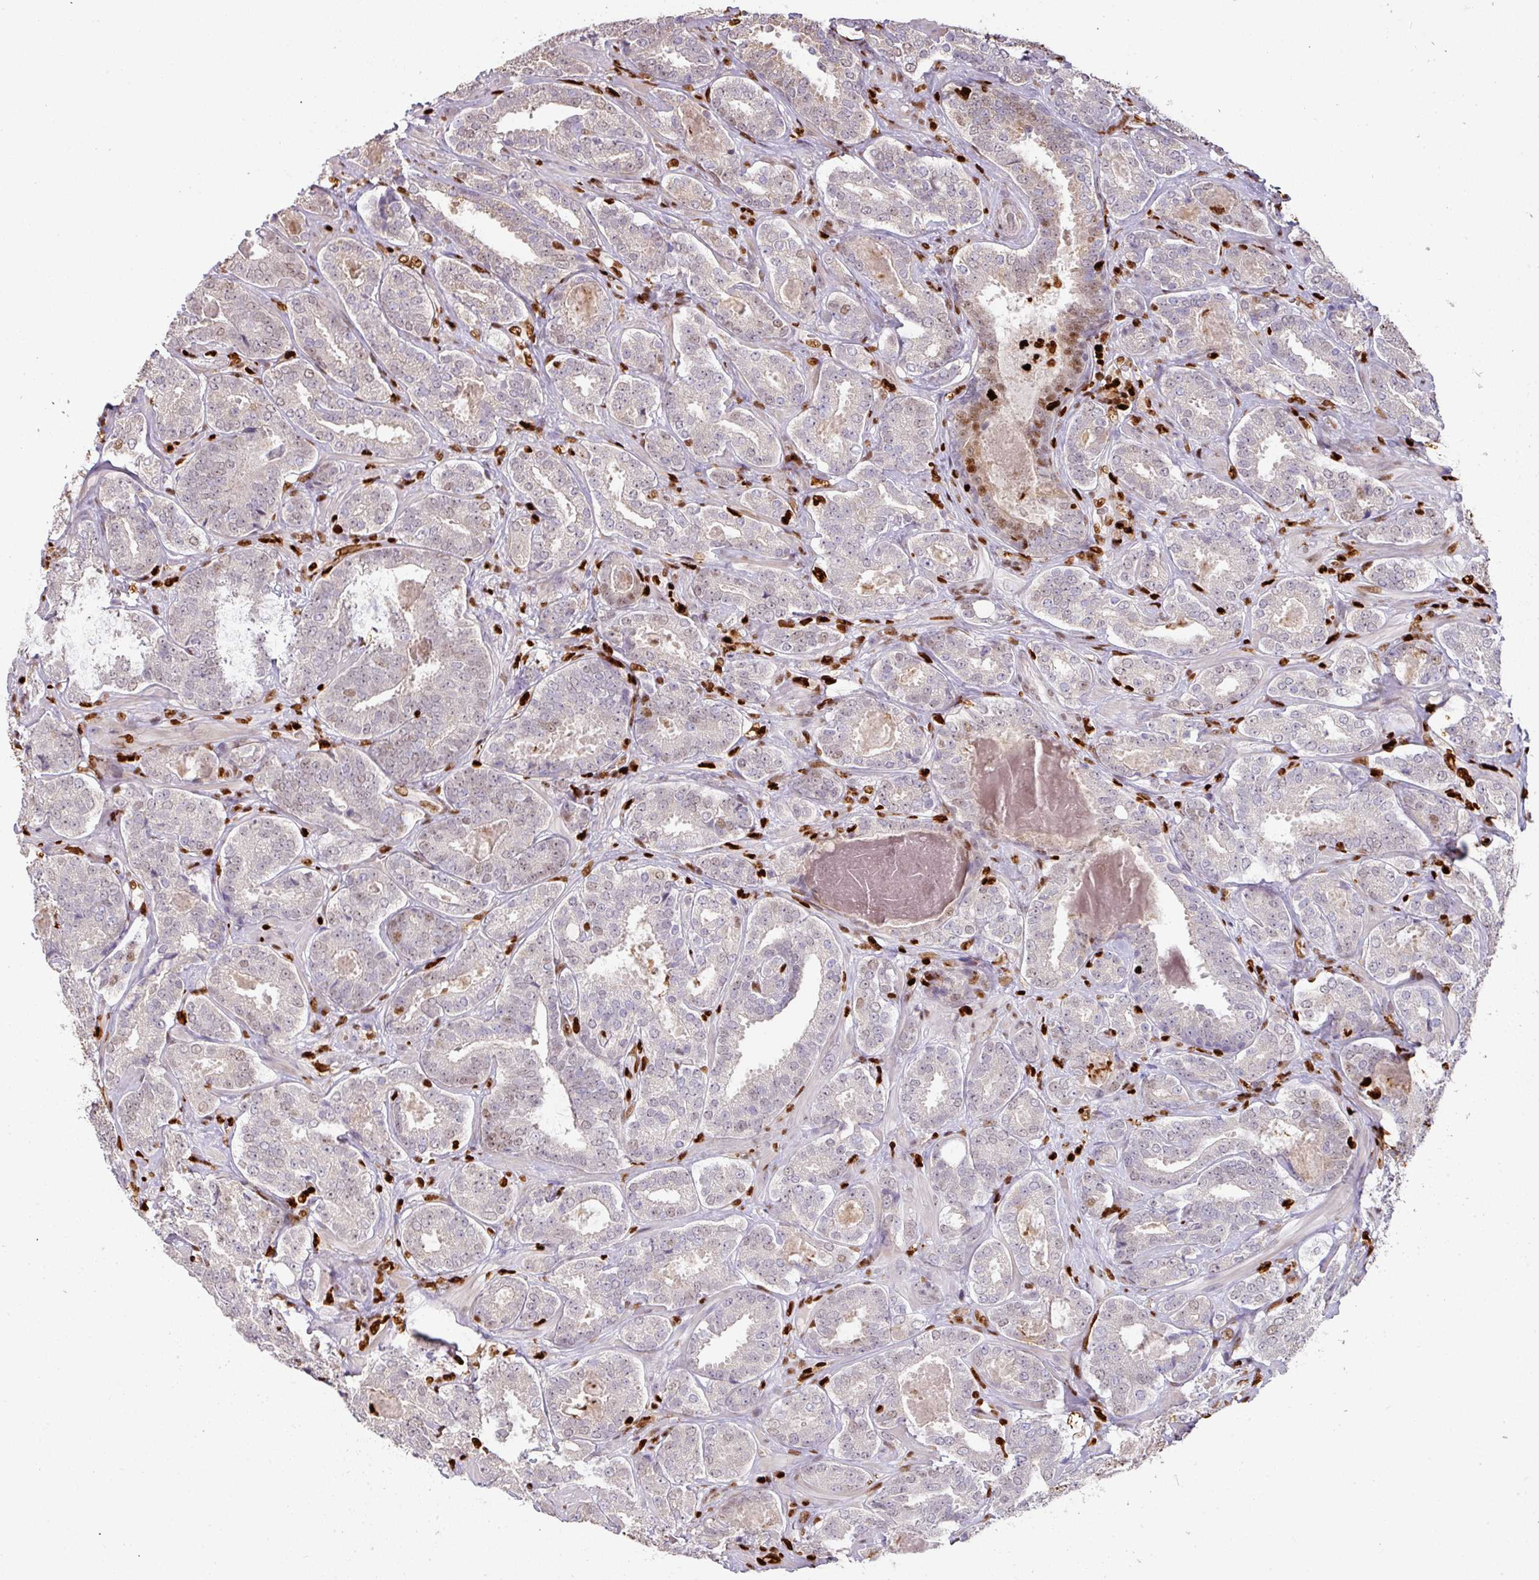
{"staining": {"intensity": "weak", "quantity": "<25%", "location": "nuclear"}, "tissue": "prostate cancer", "cell_type": "Tumor cells", "image_type": "cancer", "snomed": [{"axis": "morphology", "description": "Adenocarcinoma, High grade"}, {"axis": "topography", "description": "Prostate"}], "caption": "A high-resolution image shows immunohistochemistry (IHC) staining of adenocarcinoma (high-grade) (prostate), which reveals no significant expression in tumor cells.", "gene": "SAMHD1", "patient": {"sex": "male", "age": 65}}